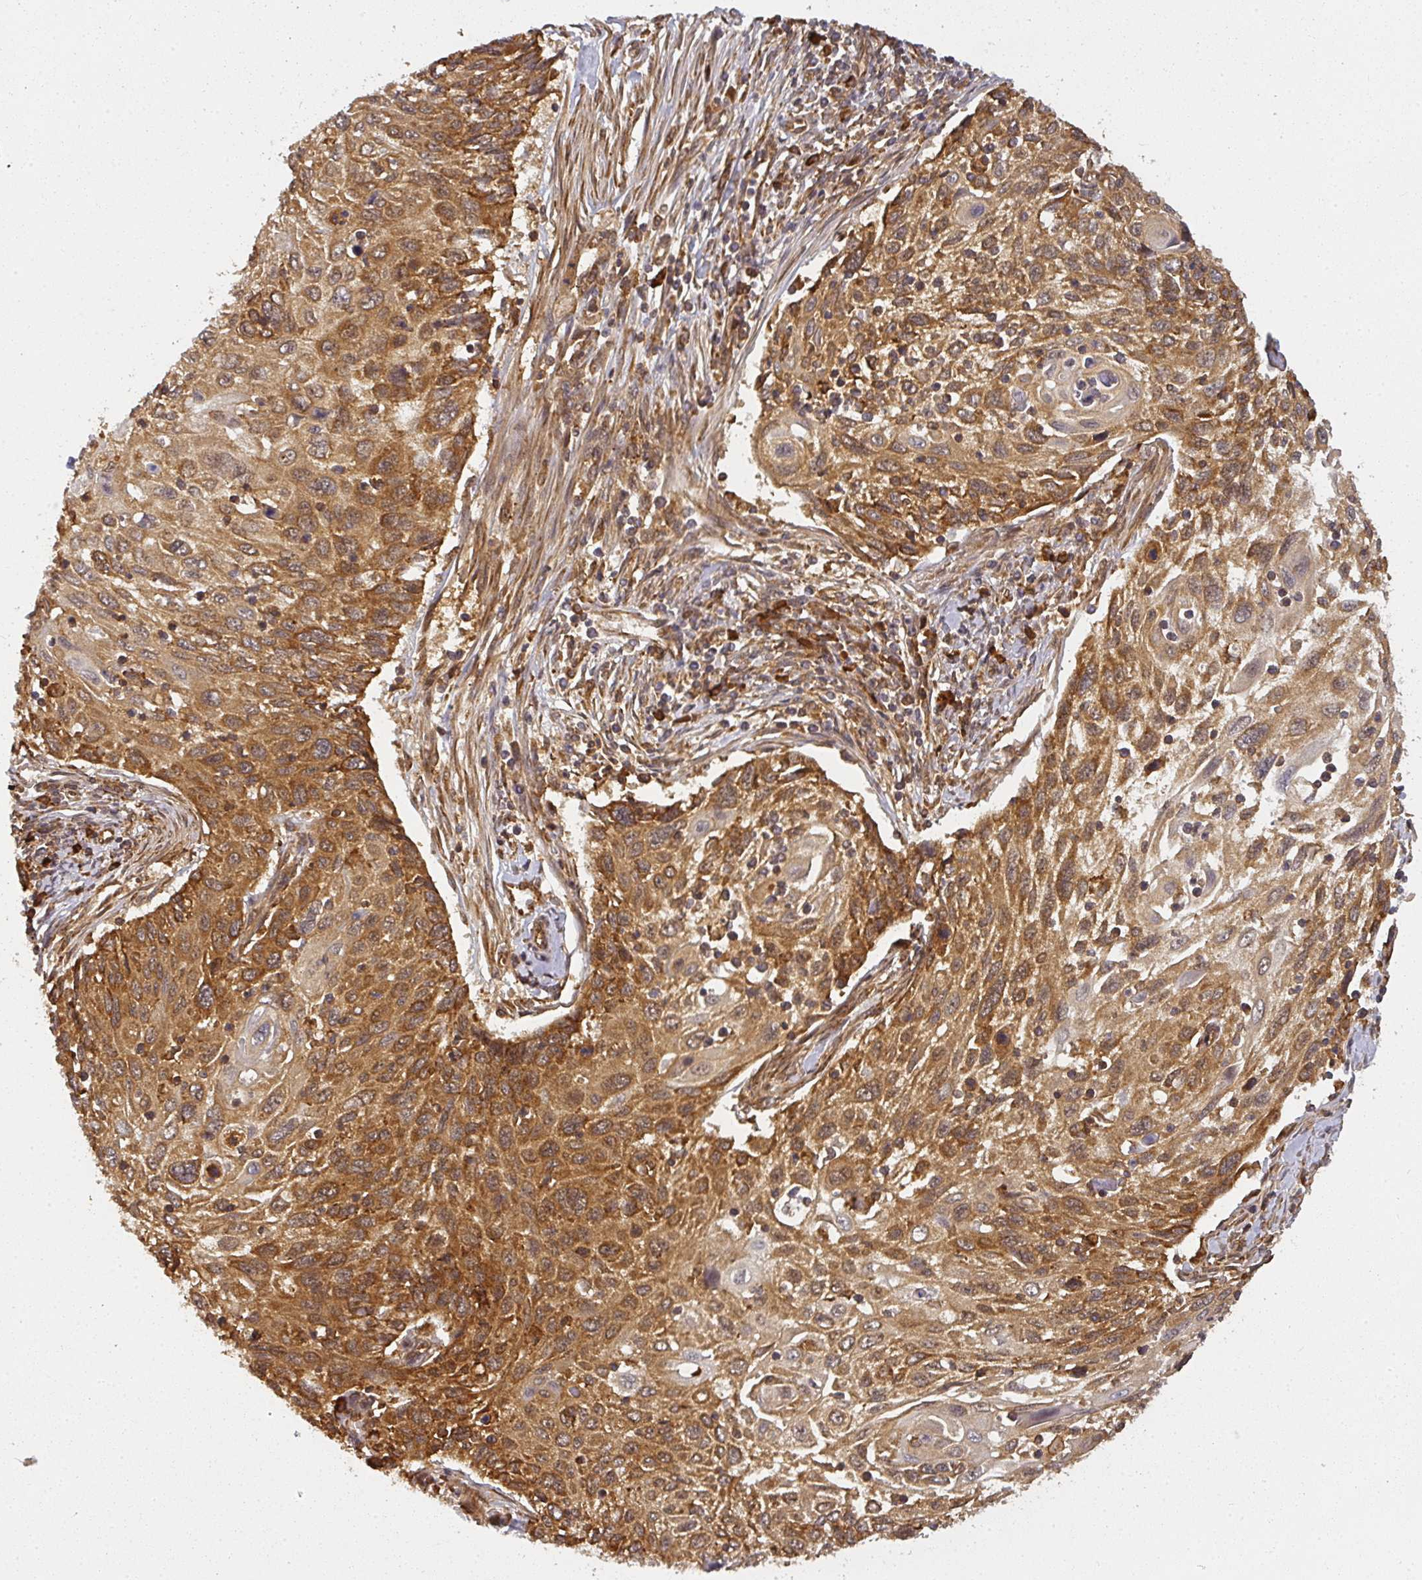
{"staining": {"intensity": "moderate", "quantity": ">75%", "location": "cytoplasmic/membranous"}, "tissue": "cervical cancer", "cell_type": "Tumor cells", "image_type": "cancer", "snomed": [{"axis": "morphology", "description": "Squamous cell carcinoma, NOS"}, {"axis": "topography", "description": "Cervix"}], "caption": "High-power microscopy captured an IHC micrograph of cervical squamous cell carcinoma, revealing moderate cytoplasmic/membranous expression in approximately >75% of tumor cells. The staining was performed using DAB, with brown indicating positive protein expression. Nuclei are stained blue with hematoxylin.", "gene": "PPP6R3", "patient": {"sex": "female", "age": 70}}